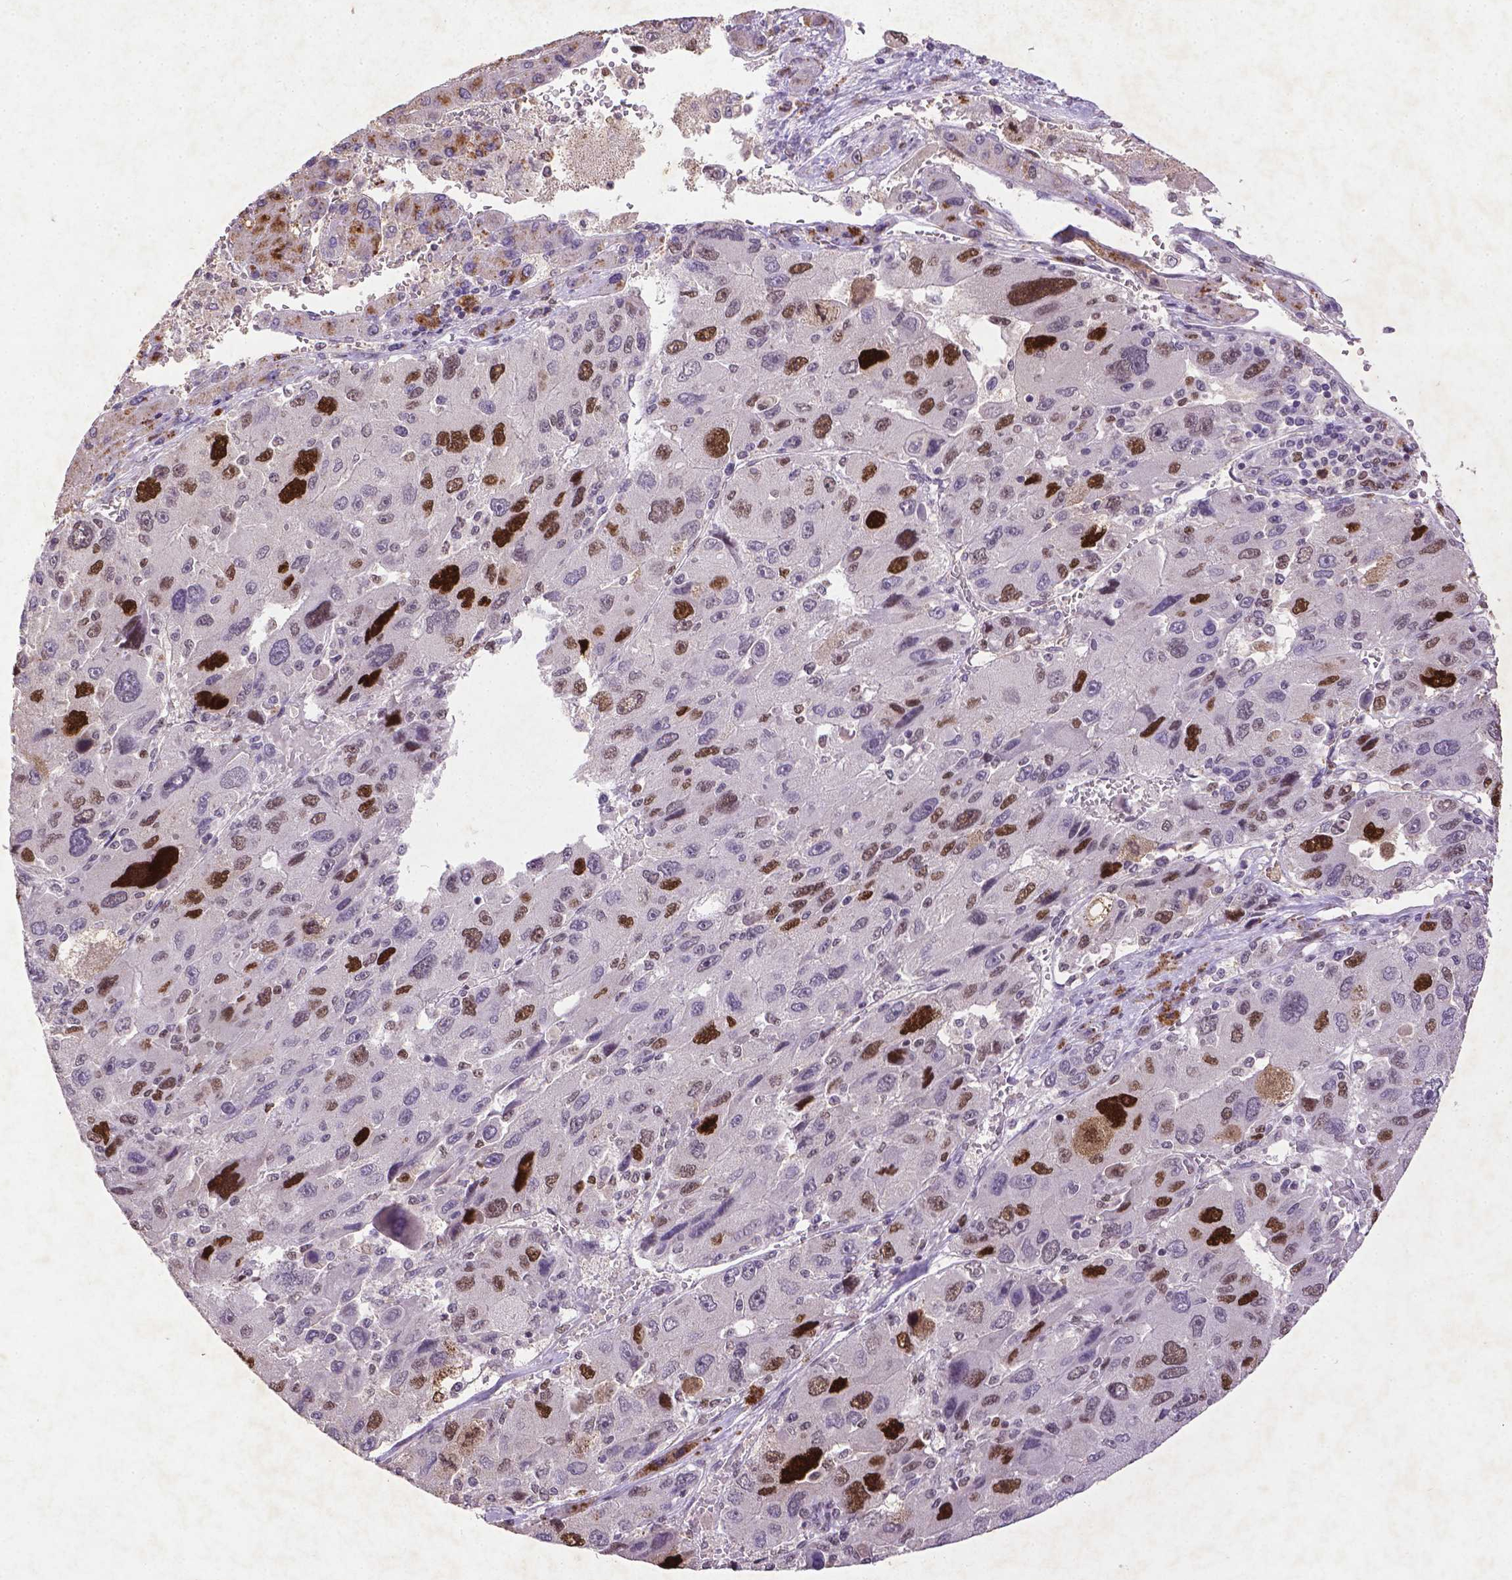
{"staining": {"intensity": "strong", "quantity": ">75%", "location": "nuclear"}, "tissue": "liver cancer", "cell_type": "Tumor cells", "image_type": "cancer", "snomed": [{"axis": "morphology", "description": "Carcinoma, Hepatocellular, NOS"}, {"axis": "topography", "description": "Liver"}], "caption": "This photomicrograph displays liver cancer stained with immunohistochemistry to label a protein in brown. The nuclear of tumor cells show strong positivity for the protein. Nuclei are counter-stained blue.", "gene": "CDKN1A", "patient": {"sex": "female", "age": 41}}